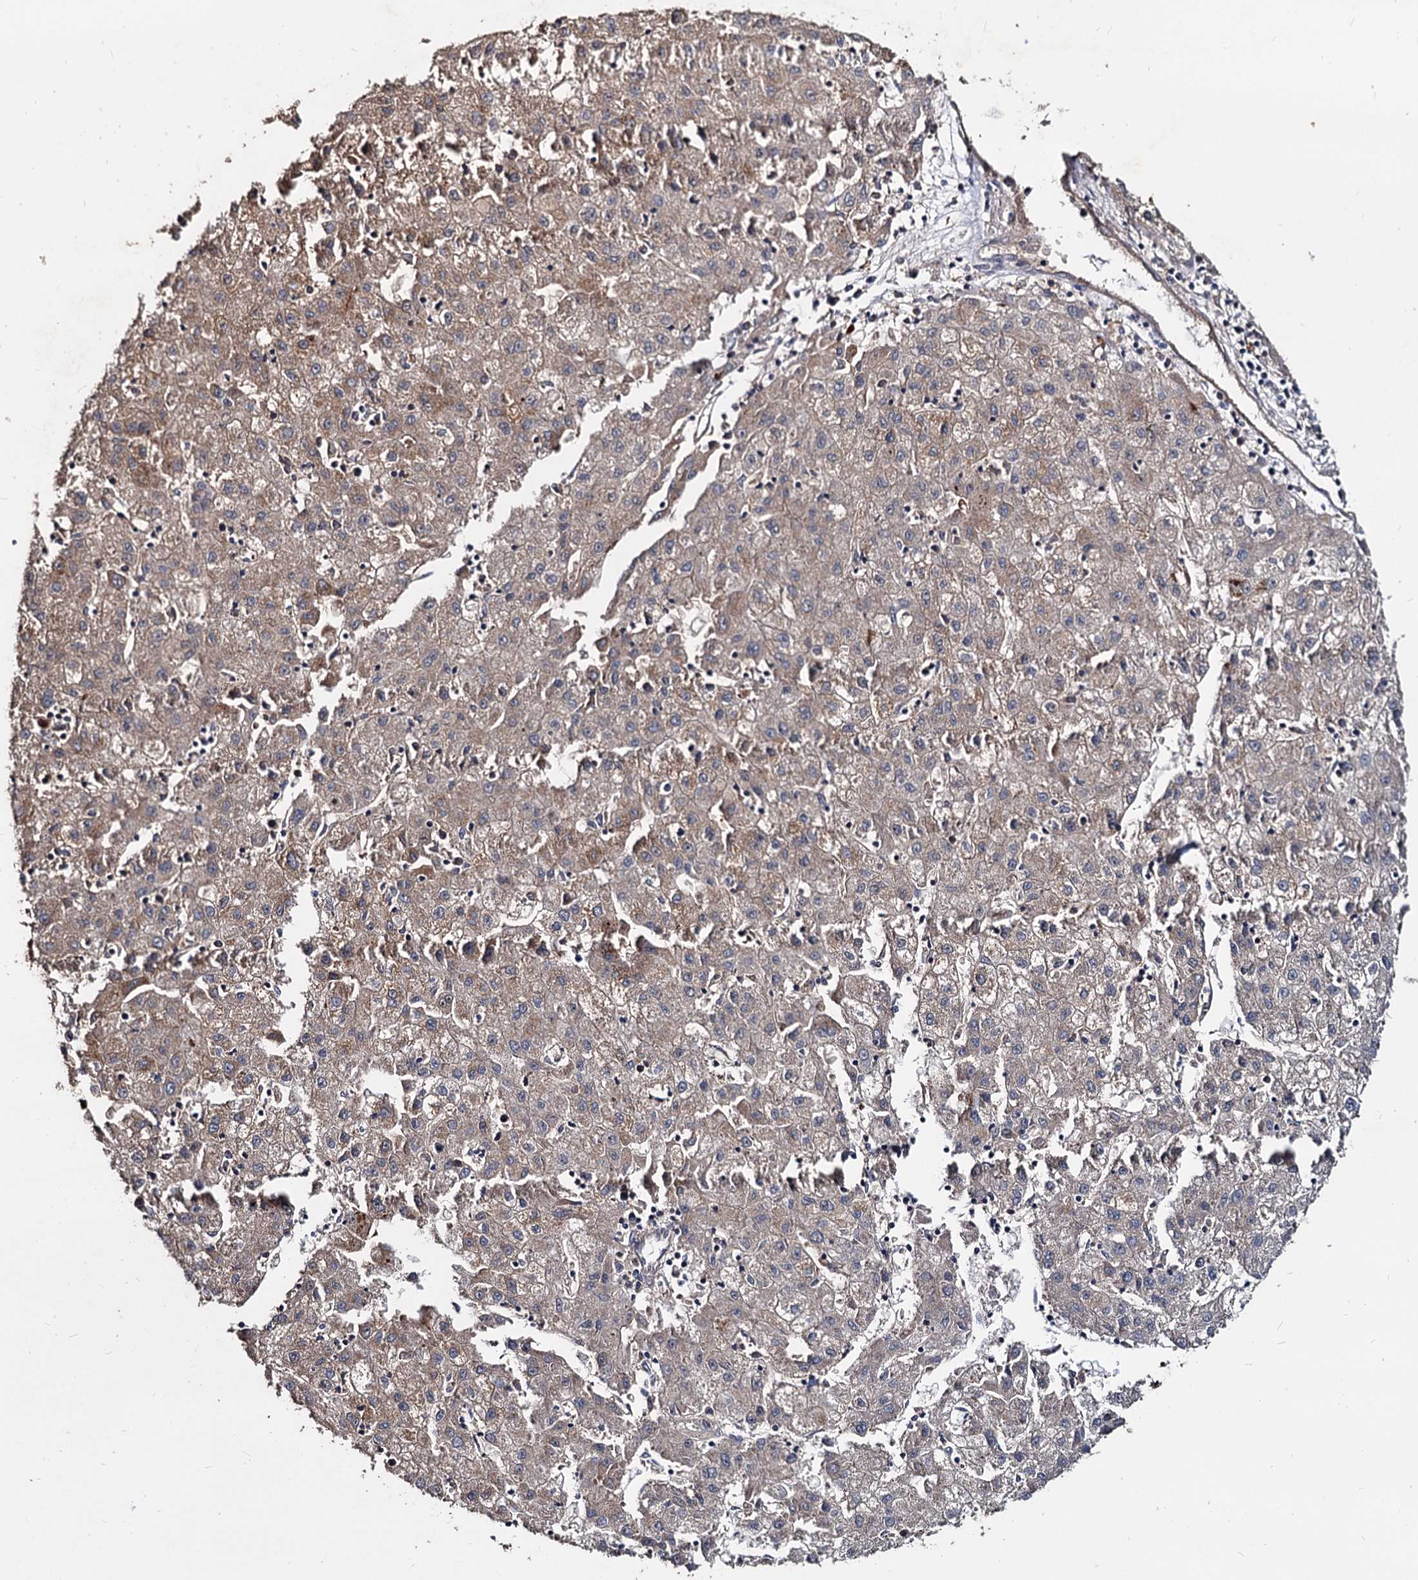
{"staining": {"intensity": "weak", "quantity": "<25%", "location": "cytoplasmic/membranous"}, "tissue": "liver cancer", "cell_type": "Tumor cells", "image_type": "cancer", "snomed": [{"axis": "morphology", "description": "Carcinoma, Hepatocellular, NOS"}, {"axis": "topography", "description": "Liver"}], "caption": "An IHC histopathology image of liver cancer is shown. There is no staining in tumor cells of liver cancer.", "gene": "DEPDC4", "patient": {"sex": "male", "age": 72}}